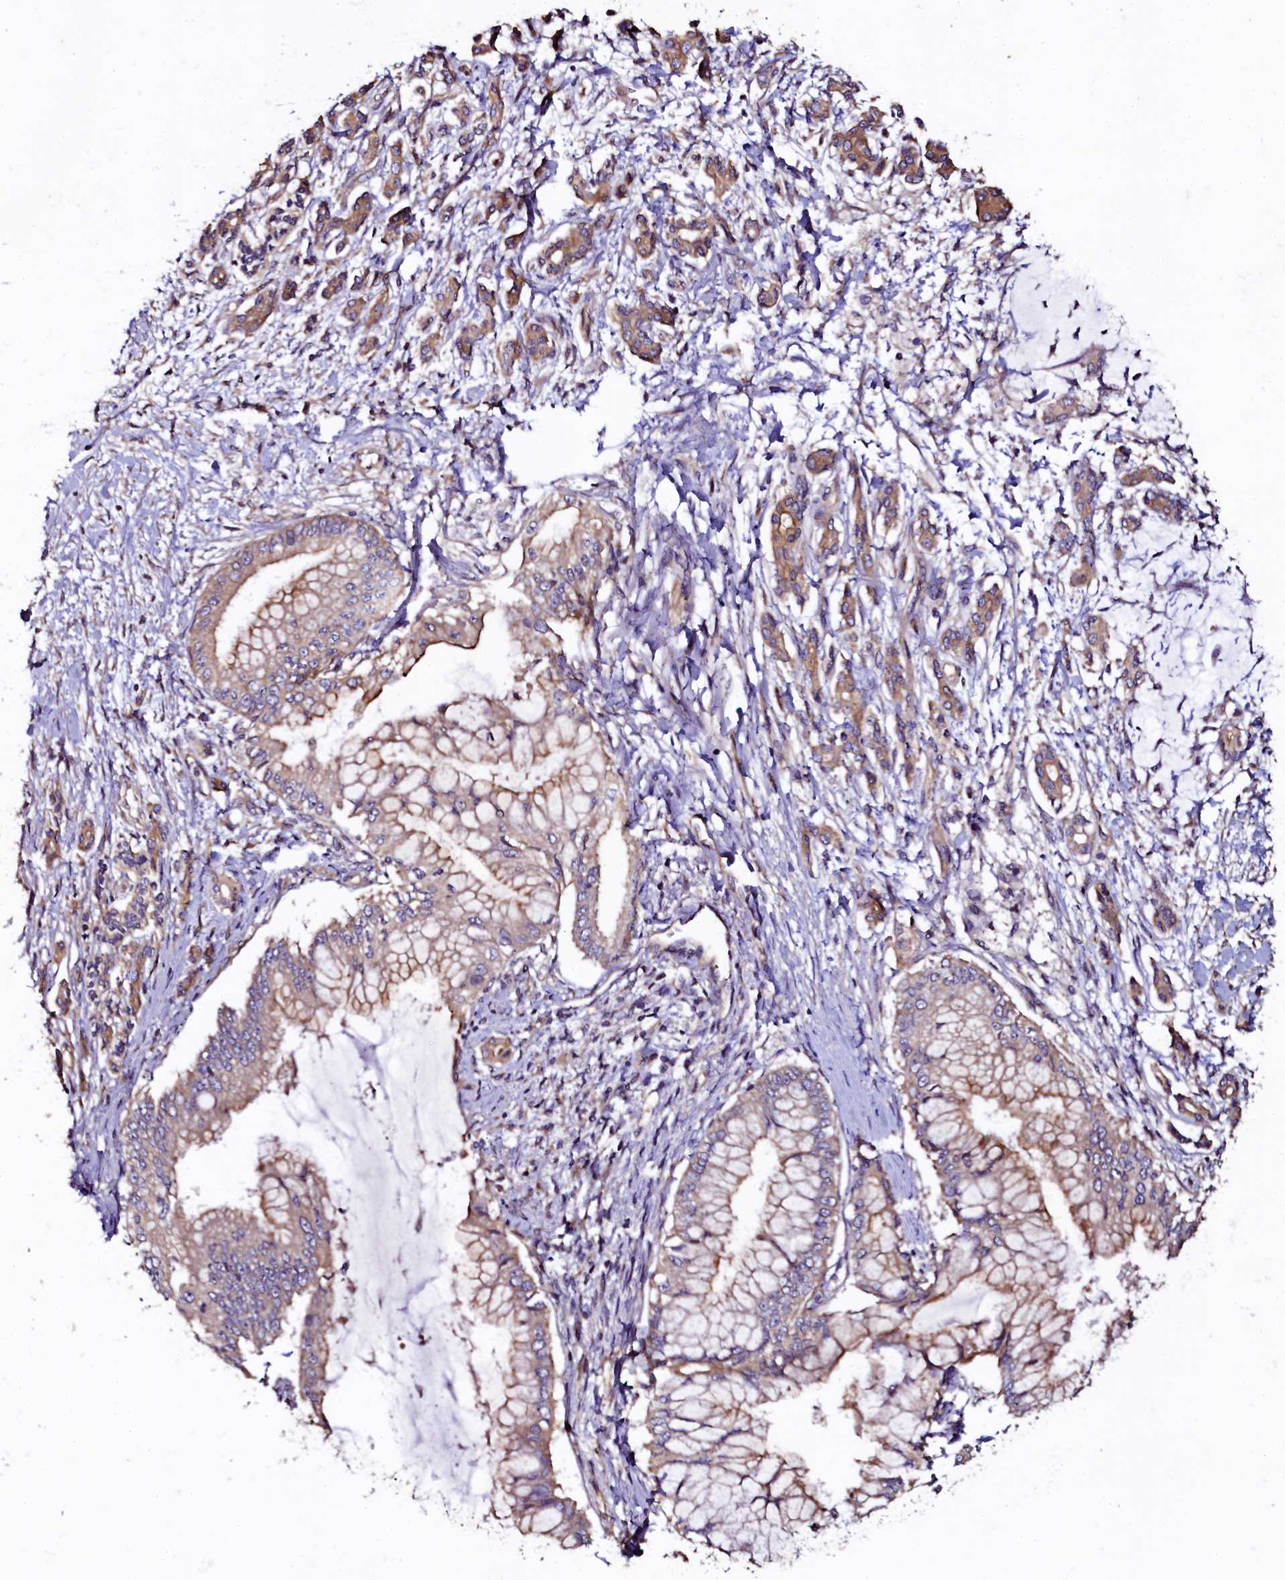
{"staining": {"intensity": "moderate", "quantity": ">75%", "location": "cytoplasmic/membranous"}, "tissue": "pancreatic cancer", "cell_type": "Tumor cells", "image_type": "cancer", "snomed": [{"axis": "morphology", "description": "Adenocarcinoma, NOS"}, {"axis": "topography", "description": "Pancreas"}], "caption": "Tumor cells show moderate cytoplasmic/membranous expression in approximately >75% of cells in pancreatic cancer.", "gene": "APPL2", "patient": {"sex": "male", "age": 58}}